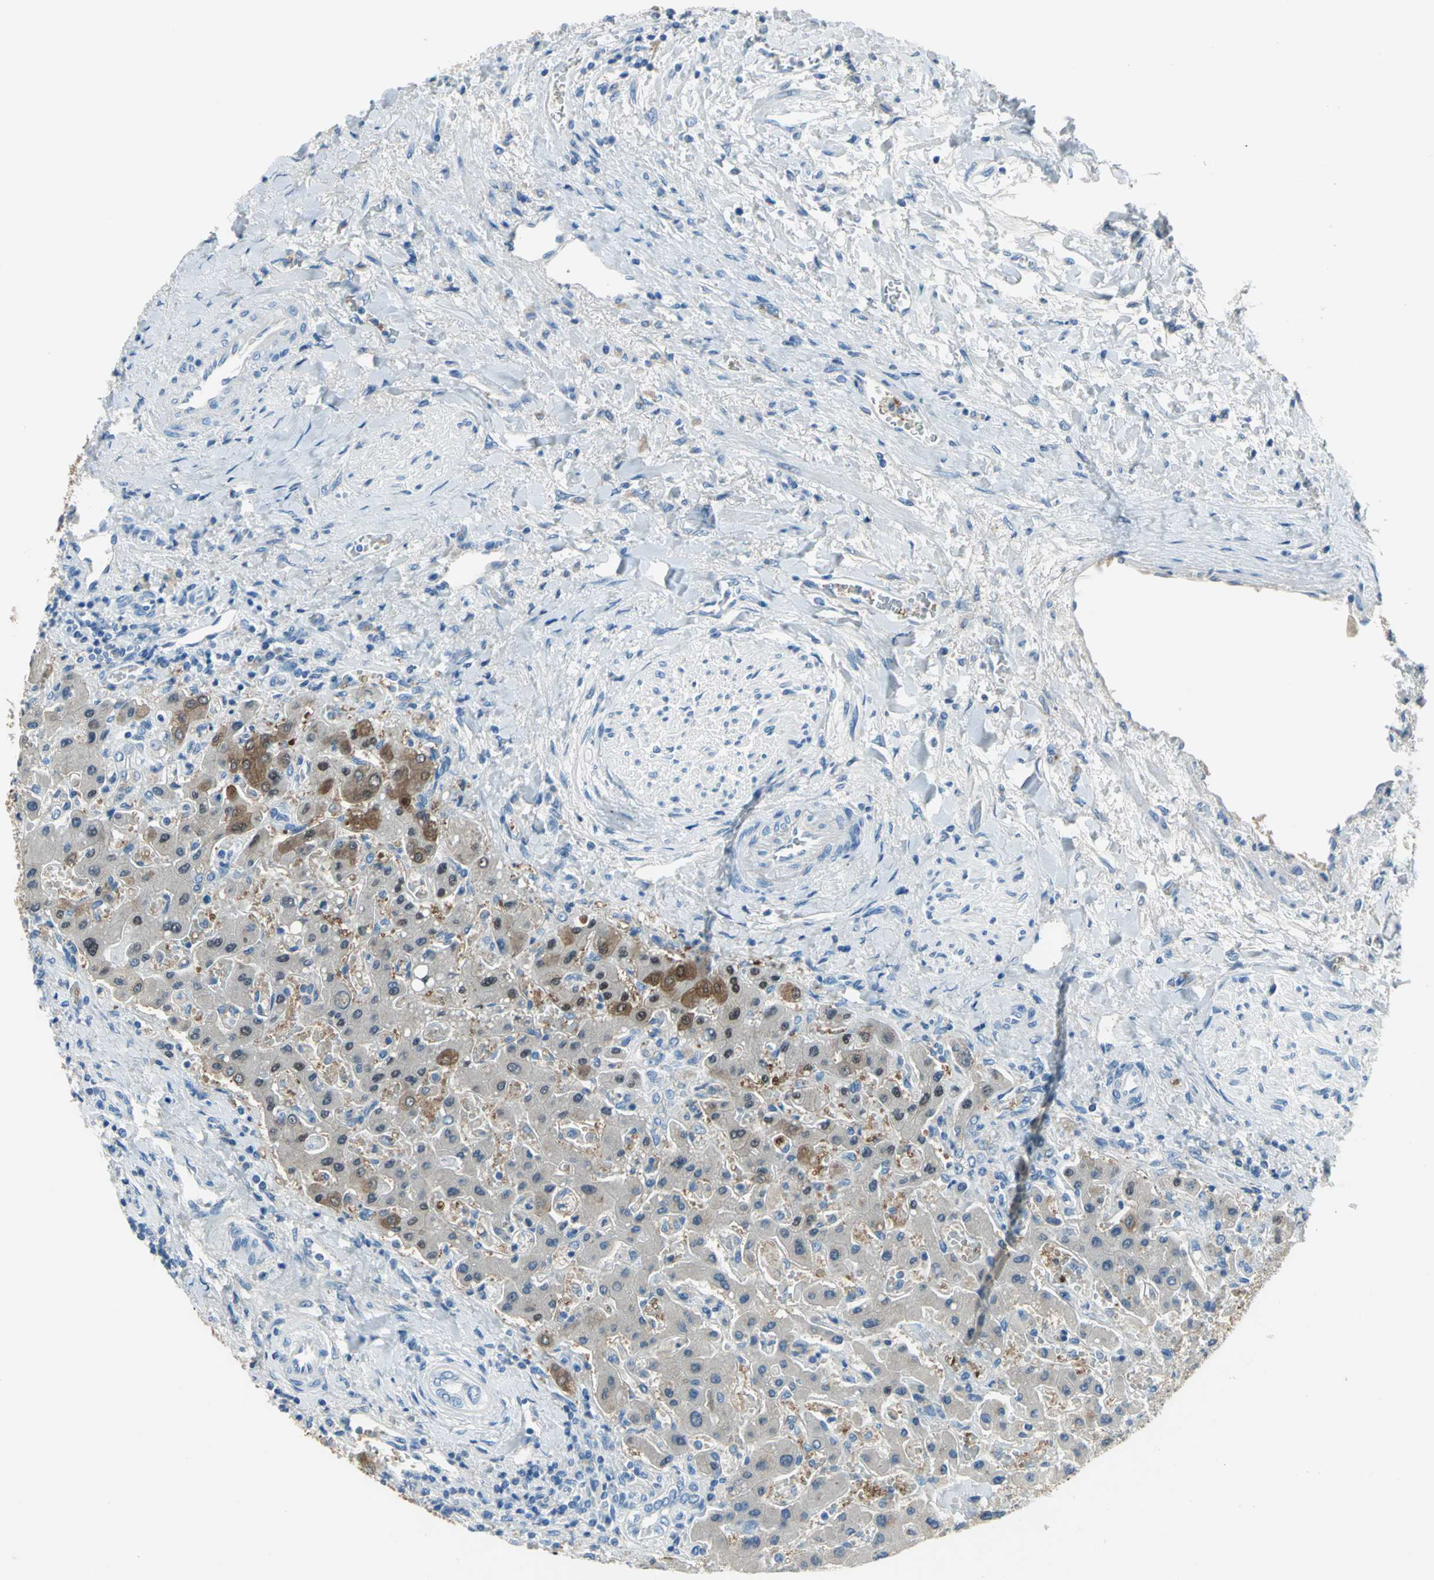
{"staining": {"intensity": "strong", "quantity": "<25%", "location": "cytoplasmic/membranous"}, "tissue": "liver cancer", "cell_type": "Tumor cells", "image_type": "cancer", "snomed": [{"axis": "morphology", "description": "Cholangiocarcinoma"}, {"axis": "topography", "description": "Liver"}], "caption": "The image displays staining of liver cholangiocarcinoma, revealing strong cytoplasmic/membranous protein staining (brown color) within tumor cells.", "gene": "PKLR", "patient": {"sex": "male", "age": 50}}